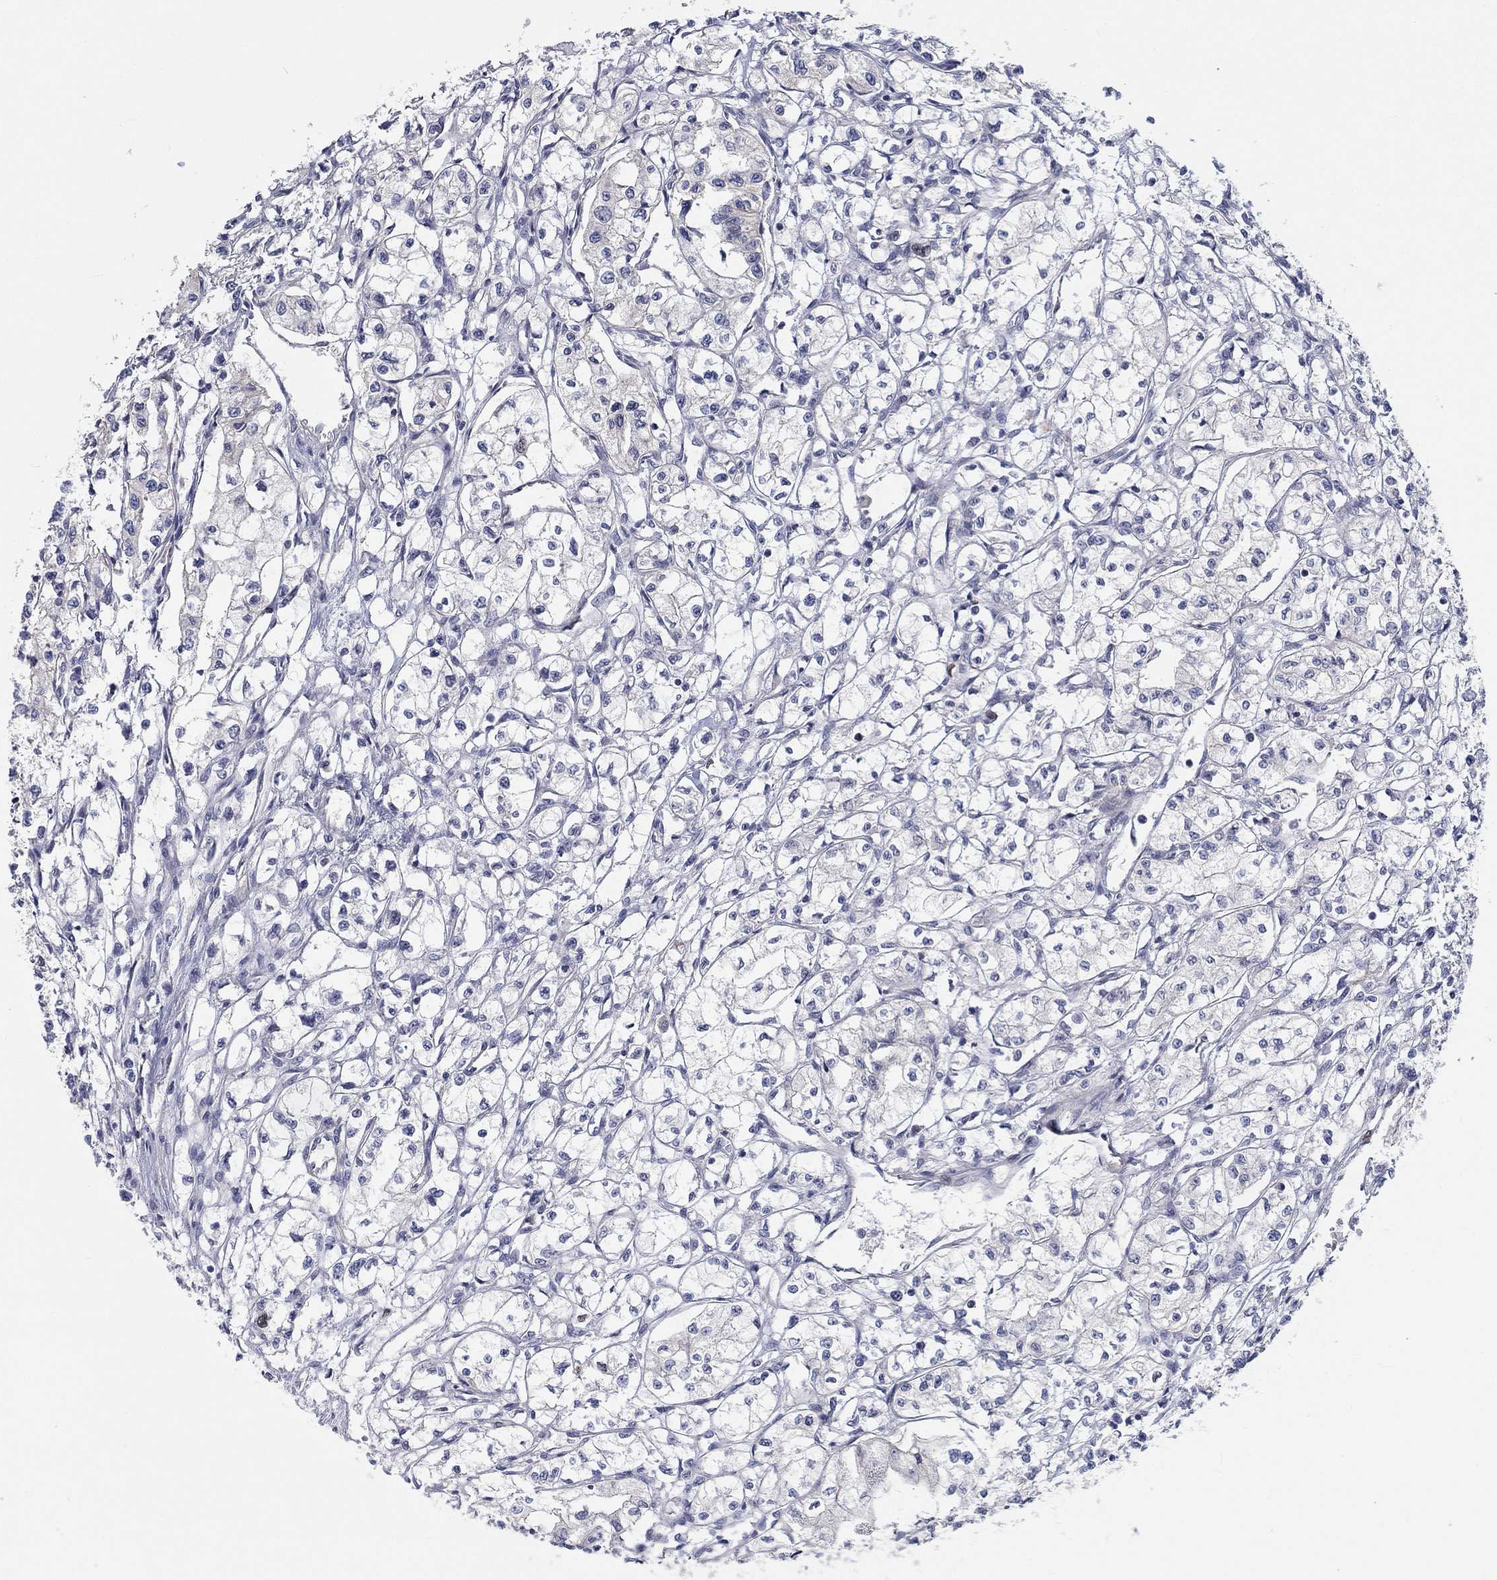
{"staining": {"intensity": "negative", "quantity": "none", "location": "none"}, "tissue": "renal cancer", "cell_type": "Tumor cells", "image_type": "cancer", "snomed": [{"axis": "morphology", "description": "Adenocarcinoma, NOS"}, {"axis": "topography", "description": "Kidney"}], "caption": "The histopathology image reveals no staining of tumor cells in renal cancer. (DAB immunohistochemistry visualized using brightfield microscopy, high magnification).", "gene": "PRC1", "patient": {"sex": "male", "age": 56}}